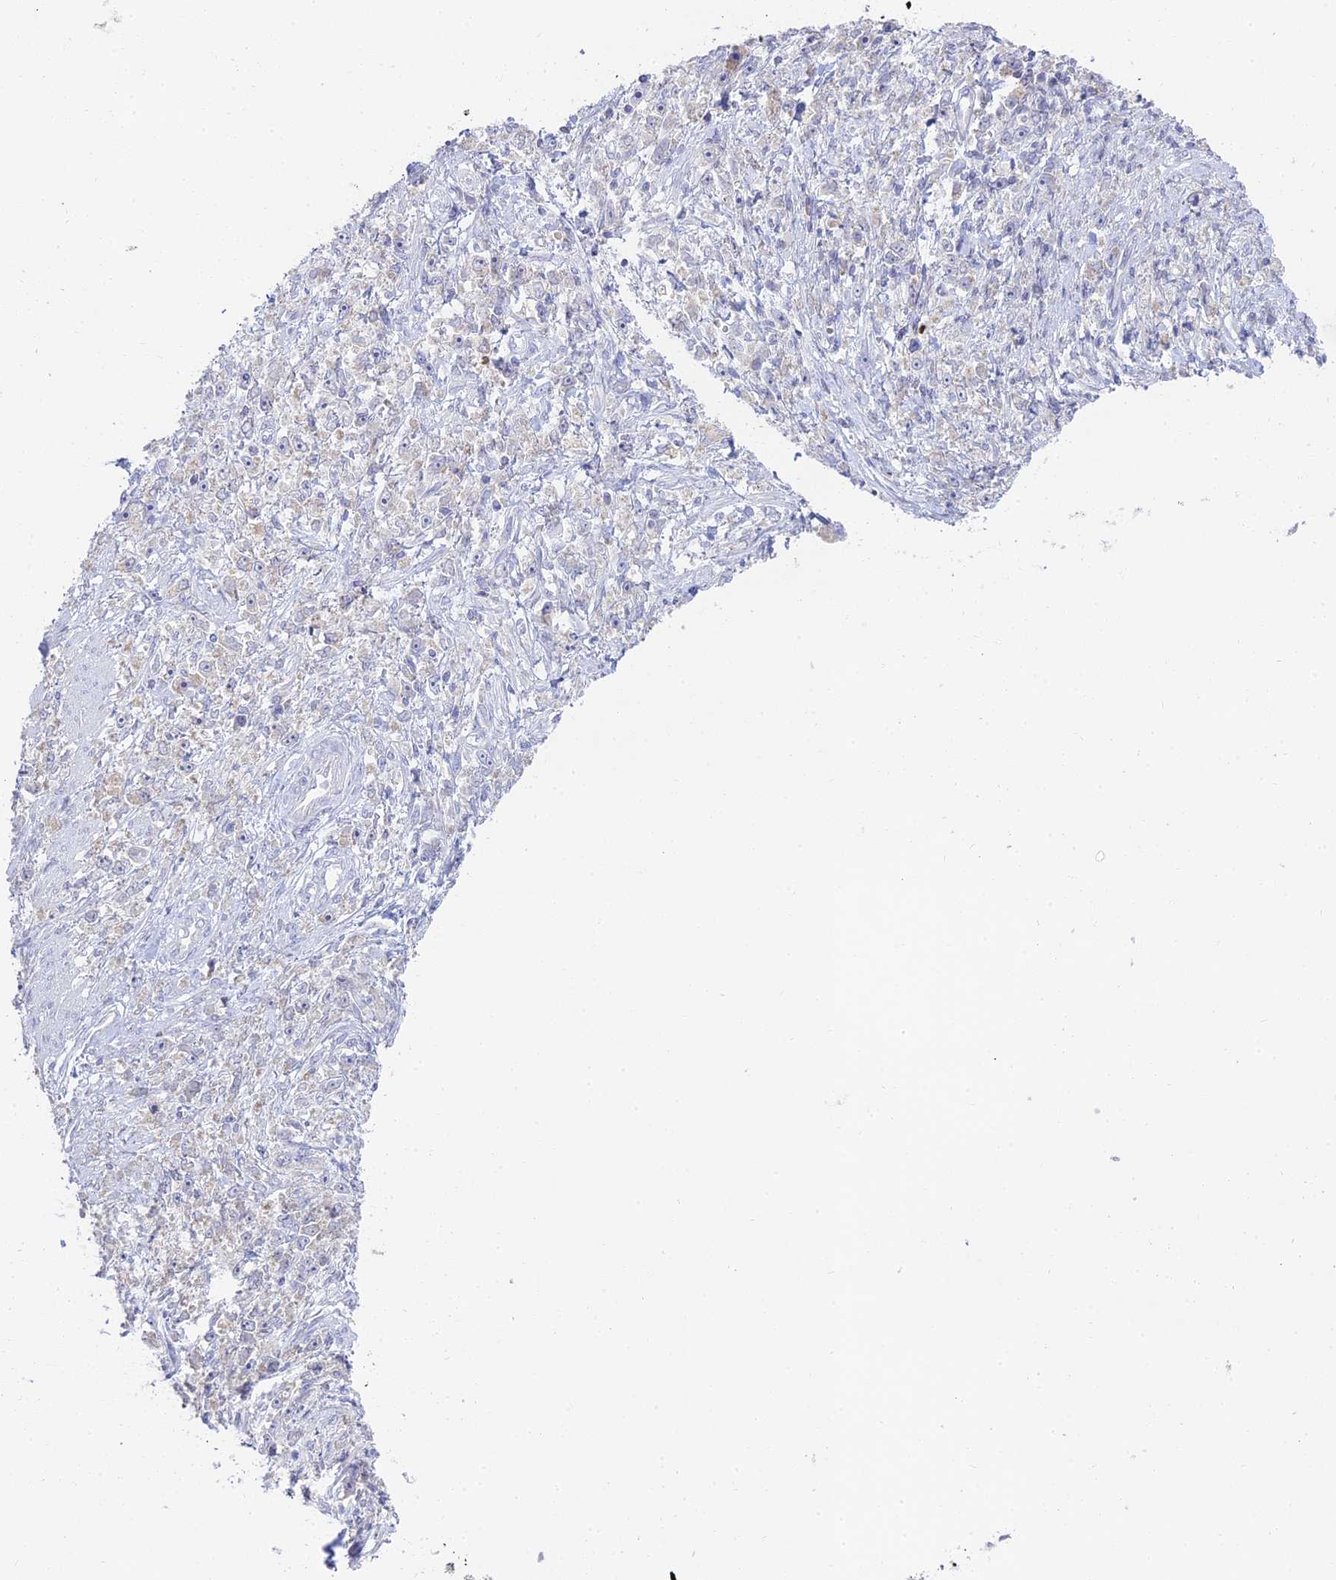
{"staining": {"intensity": "negative", "quantity": "none", "location": "none"}, "tissue": "stomach cancer", "cell_type": "Tumor cells", "image_type": "cancer", "snomed": [{"axis": "morphology", "description": "Adenocarcinoma, NOS"}, {"axis": "topography", "description": "Stomach"}], "caption": "Tumor cells show no significant protein expression in stomach adenocarcinoma.", "gene": "TMEM40", "patient": {"sex": "female", "age": 59}}